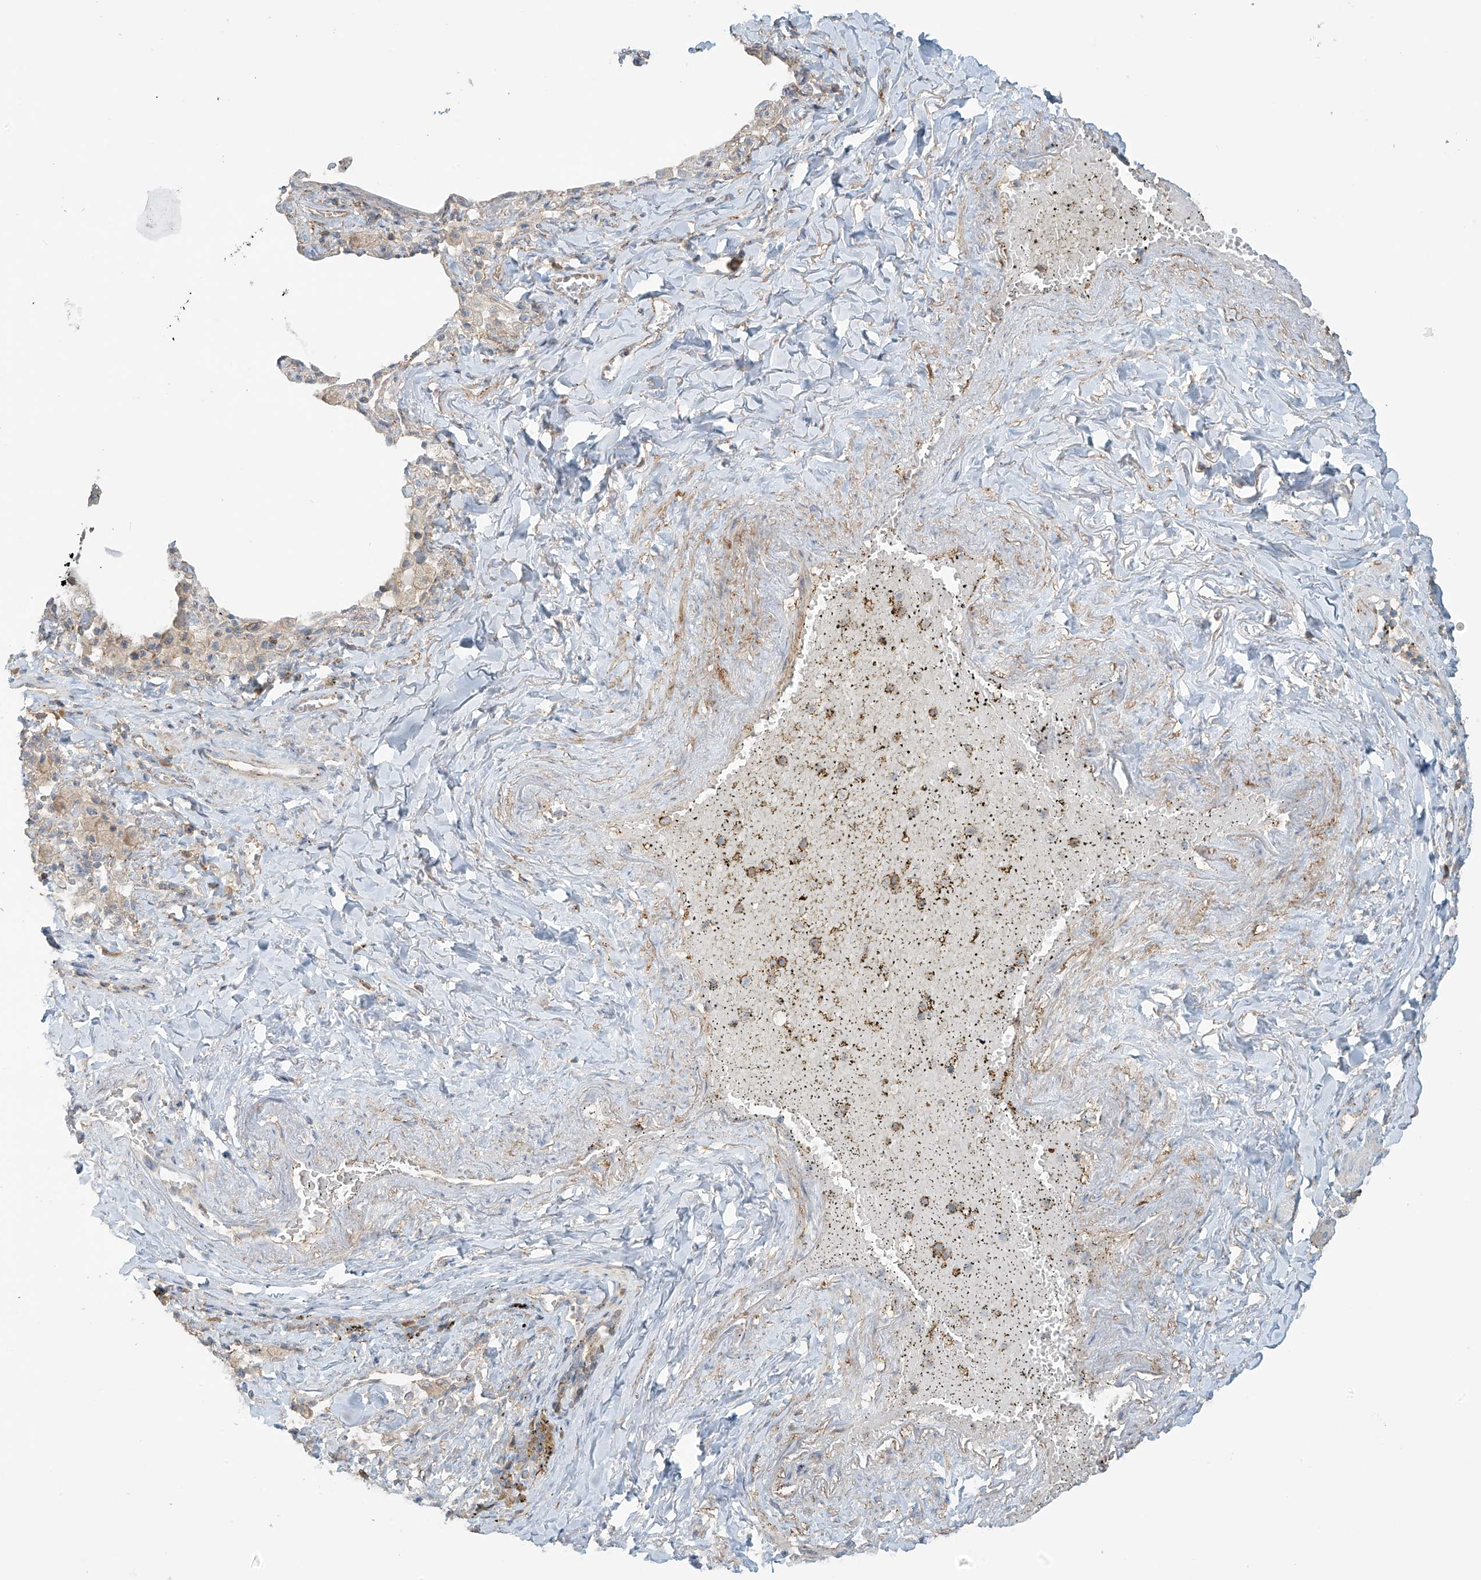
{"staining": {"intensity": "weak", "quantity": "25%-75%", "location": "cytoplasmic/membranous"}, "tissue": "lung cancer", "cell_type": "Tumor cells", "image_type": "cancer", "snomed": [{"axis": "morphology", "description": "Adenocarcinoma, NOS"}, {"axis": "topography", "description": "Lung"}], "caption": "The image displays immunohistochemical staining of adenocarcinoma (lung). There is weak cytoplasmic/membranous expression is seen in approximately 25%-75% of tumor cells.", "gene": "SLC9A2", "patient": {"sex": "female", "age": 51}}